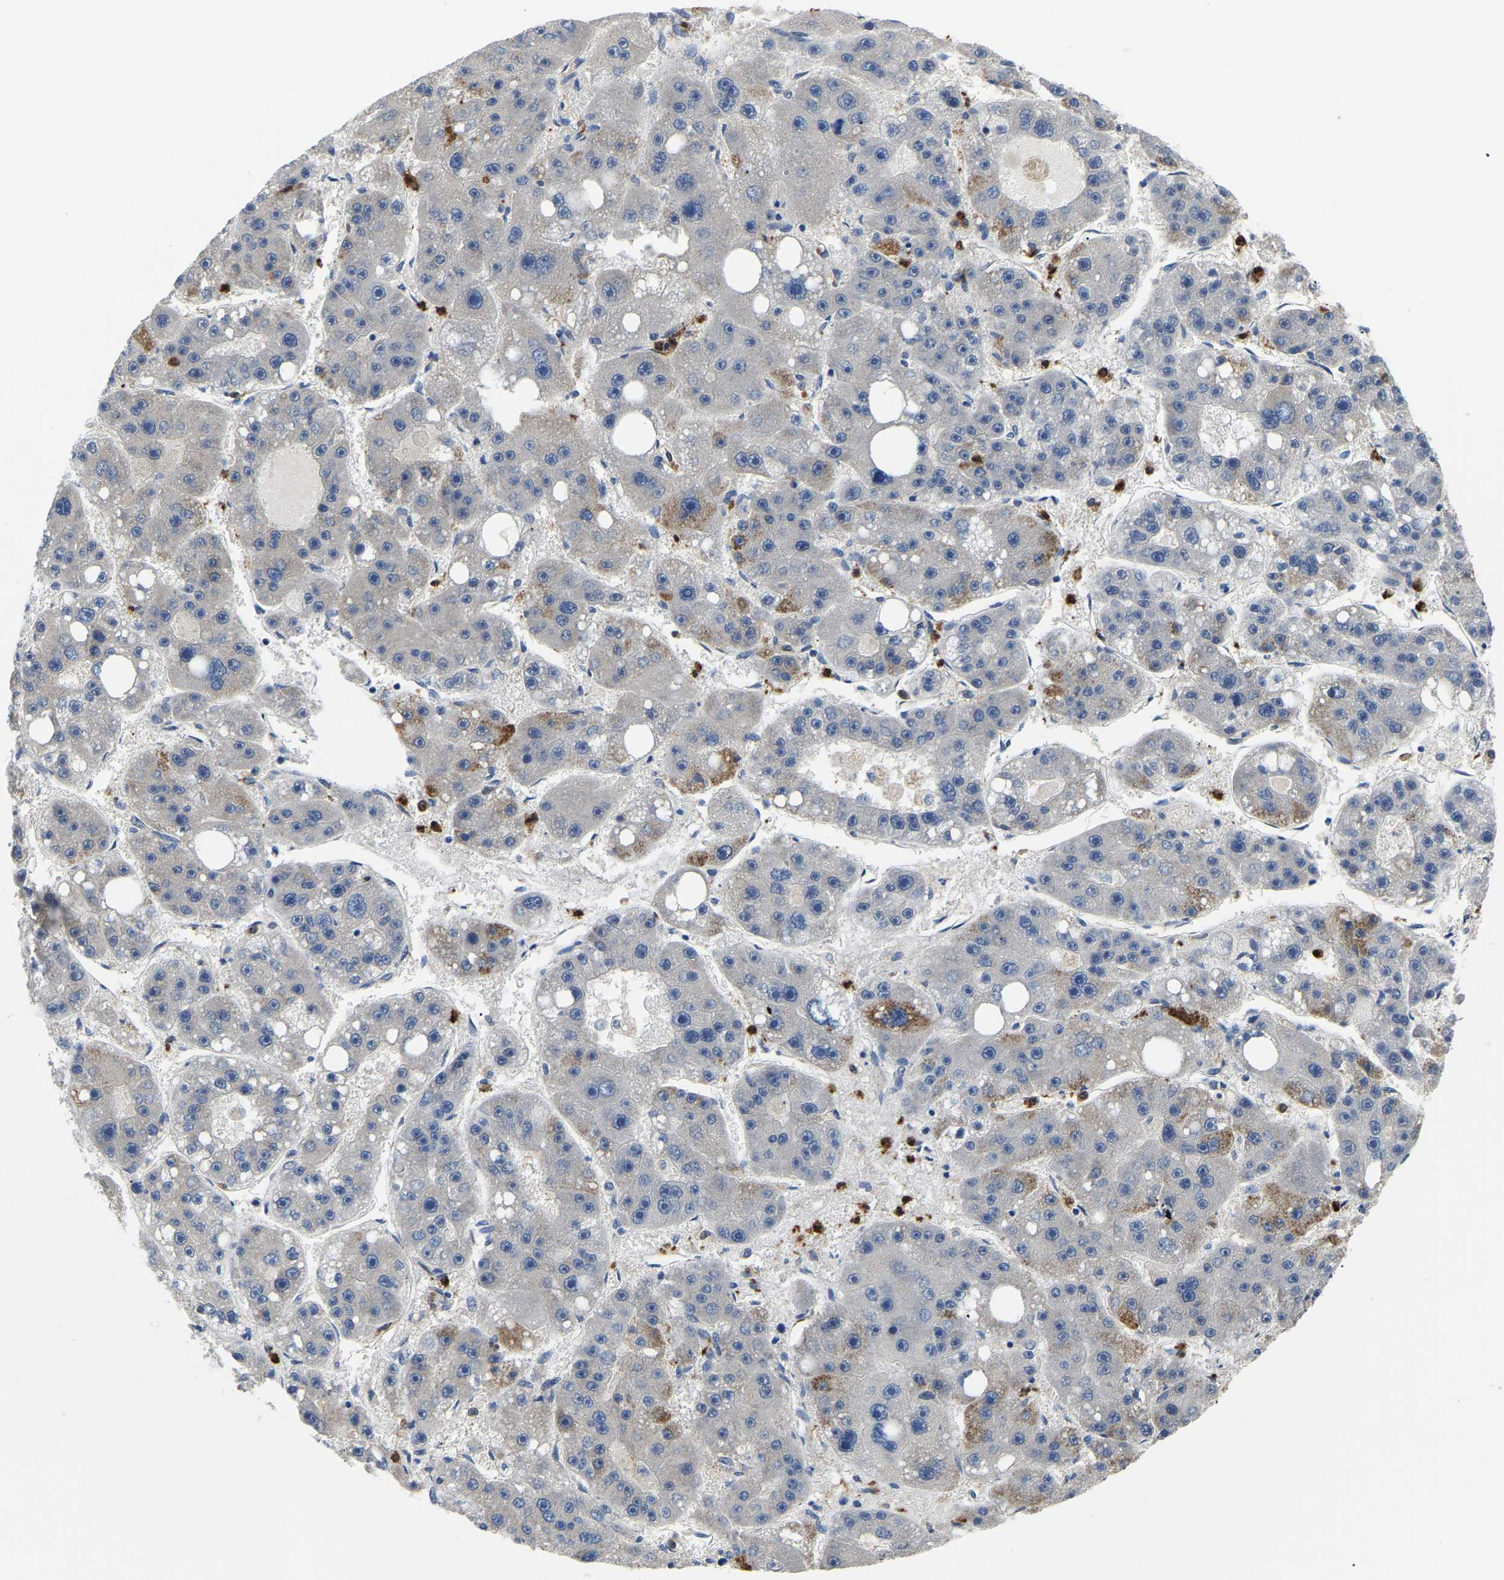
{"staining": {"intensity": "negative", "quantity": "none", "location": "none"}, "tissue": "liver cancer", "cell_type": "Tumor cells", "image_type": "cancer", "snomed": [{"axis": "morphology", "description": "Carcinoma, Hepatocellular, NOS"}, {"axis": "topography", "description": "Liver"}], "caption": "Histopathology image shows no significant protein staining in tumor cells of liver cancer. (Brightfield microscopy of DAB immunohistochemistry at high magnification).", "gene": "TOR1B", "patient": {"sex": "female", "age": 61}}